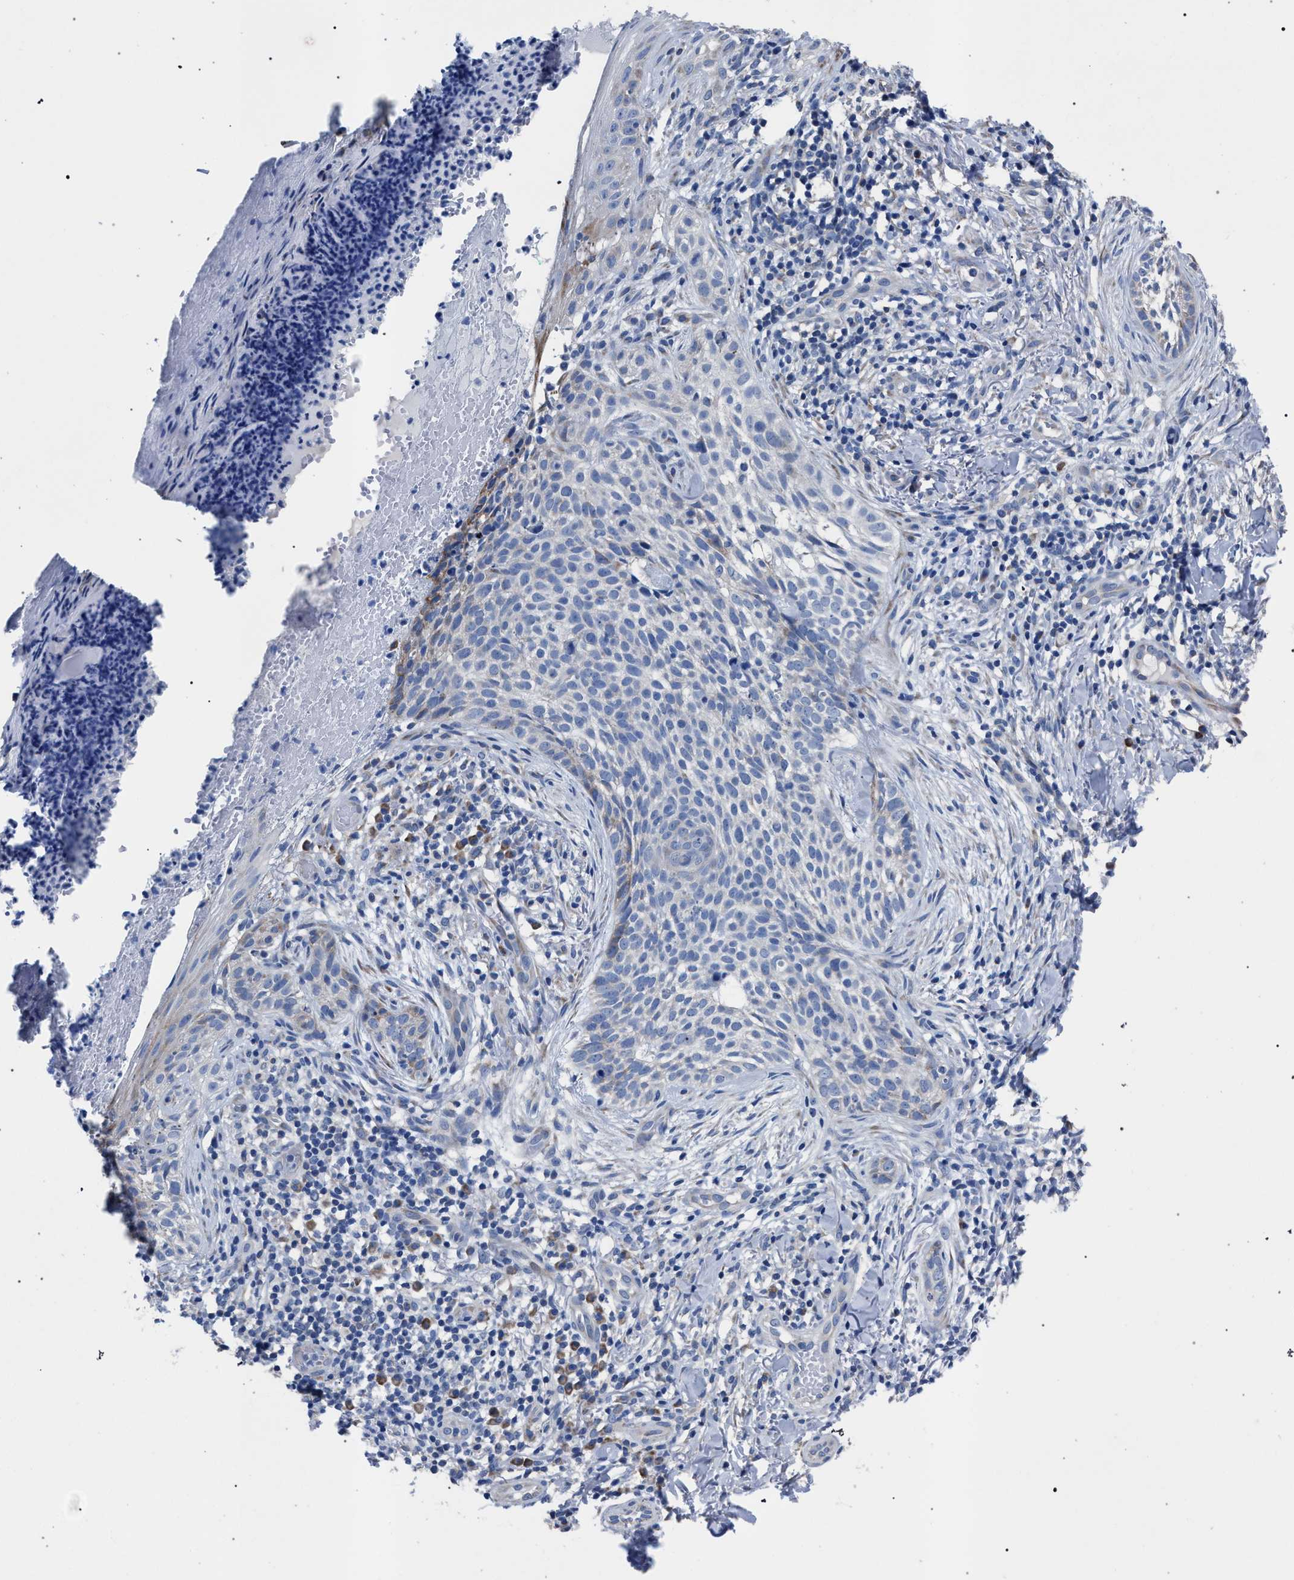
{"staining": {"intensity": "weak", "quantity": "<25%", "location": "cytoplasmic/membranous"}, "tissue": "skin cancer", "cell_type": "Tumor cells", "image_type": "cancer", "snomed": [{"axis": "morphology", "description": "Normal tissue, NOS"}, {"axis": "morphology", "description": "Basal cell carcinoma"}, {"axis": "topography", "description": "Skin"}], "caption": "Basal cell carcinoma (skin) was stained to show a protein in brown. There is no significant staining in tumor cells.", "gene": "CRYZ", "patient": {"sex": "male", "age": 67}}